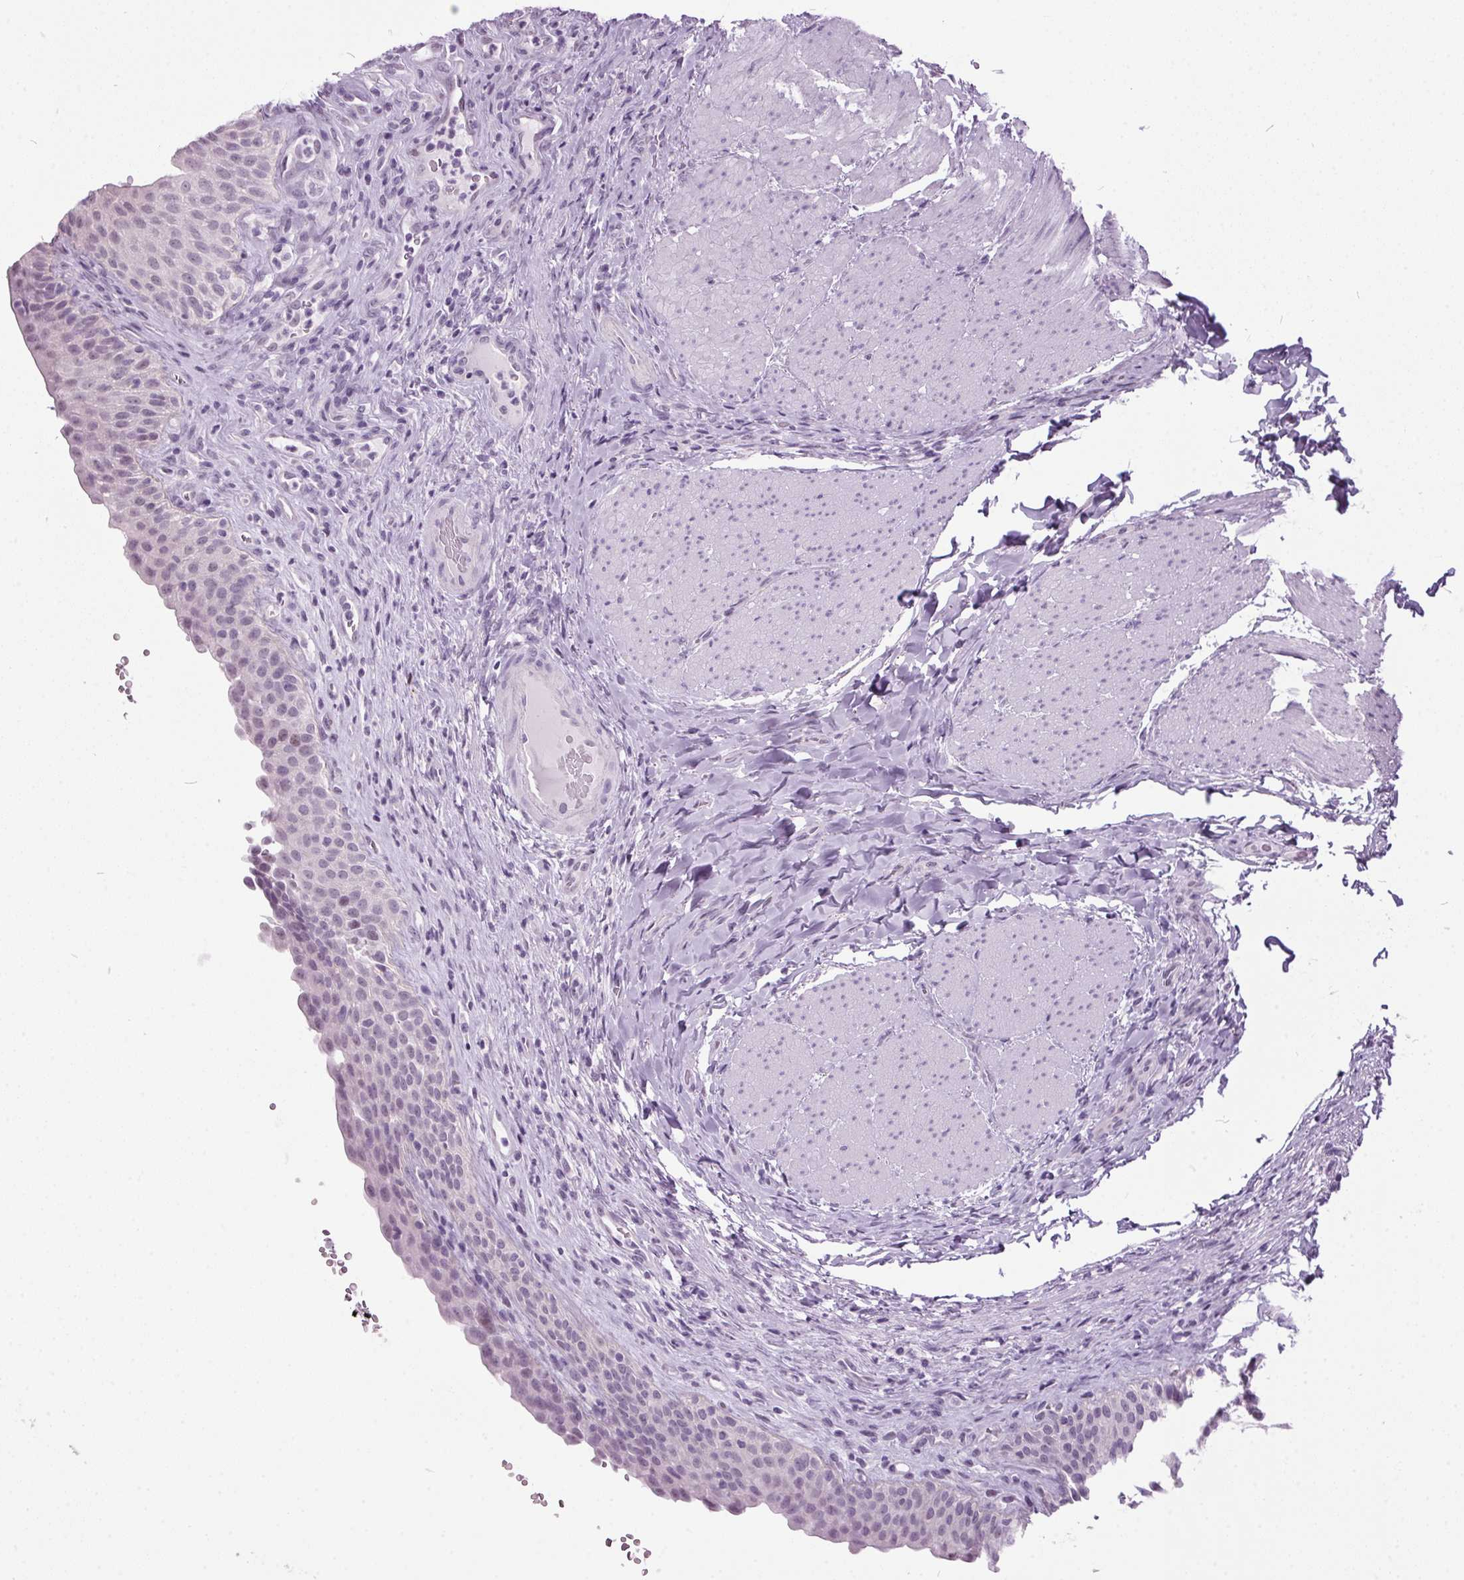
{"staining": {"intensity": "negative", "quantity": "none", "location": "none"}, "tissue": "urinary bladder", "cell_type": "Urothelial cells", "image_type": "normal", "snomed": [{"axis": "morphology", "description": "Normal tissue, NOS"}, {"axis": "topography", "description": "Urinary bladder"}, {"axis": "topography", "description": "Peripheral nerve tissue"}], "caption": "Urinary bladder stained for a protein using immunohistochemistry displays no expression urothelial cells.", "gene": "ODAD2", "patient": {"sex": "male", "age": 66}}